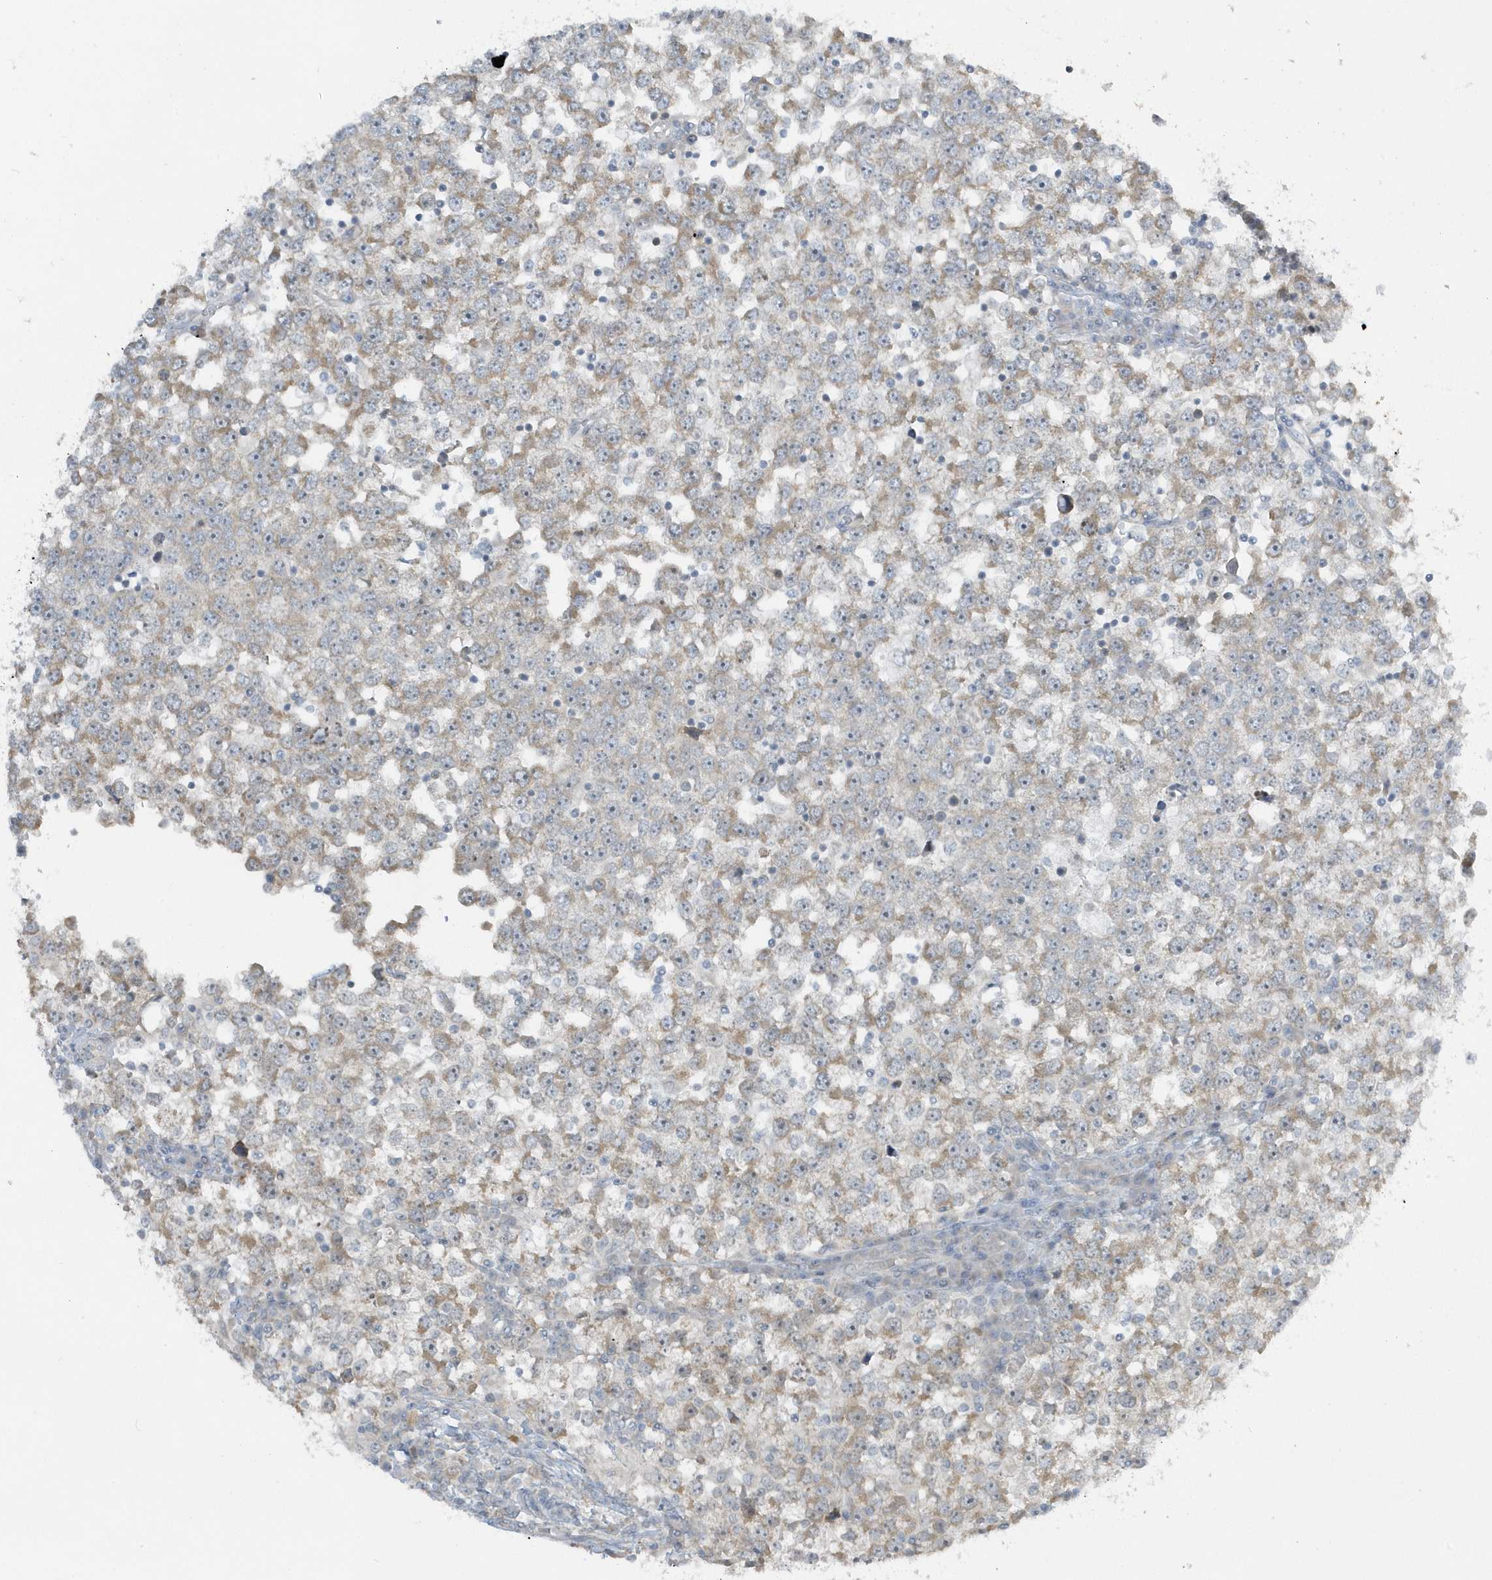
{"staining": {"intensity": "moderate", "quantity": "25%-75%", "location": "cytoplasmic/membranous"}, "tissue": "testis cancer", "cell_type": "Tumor cells", "image_type": "cancer", "snomed": [{"axis": "morphology", "description": "Seminoma, NOS"}, {"axis": "topography", "description": "Testis"}], "caption": "Testis cancer tissue exhibits moderate cytoplasmic/membranous positivity in about 25%-75% of tumor cells", "gene": "SCN3A", "patient": {"sex": "male", "age": 65}}